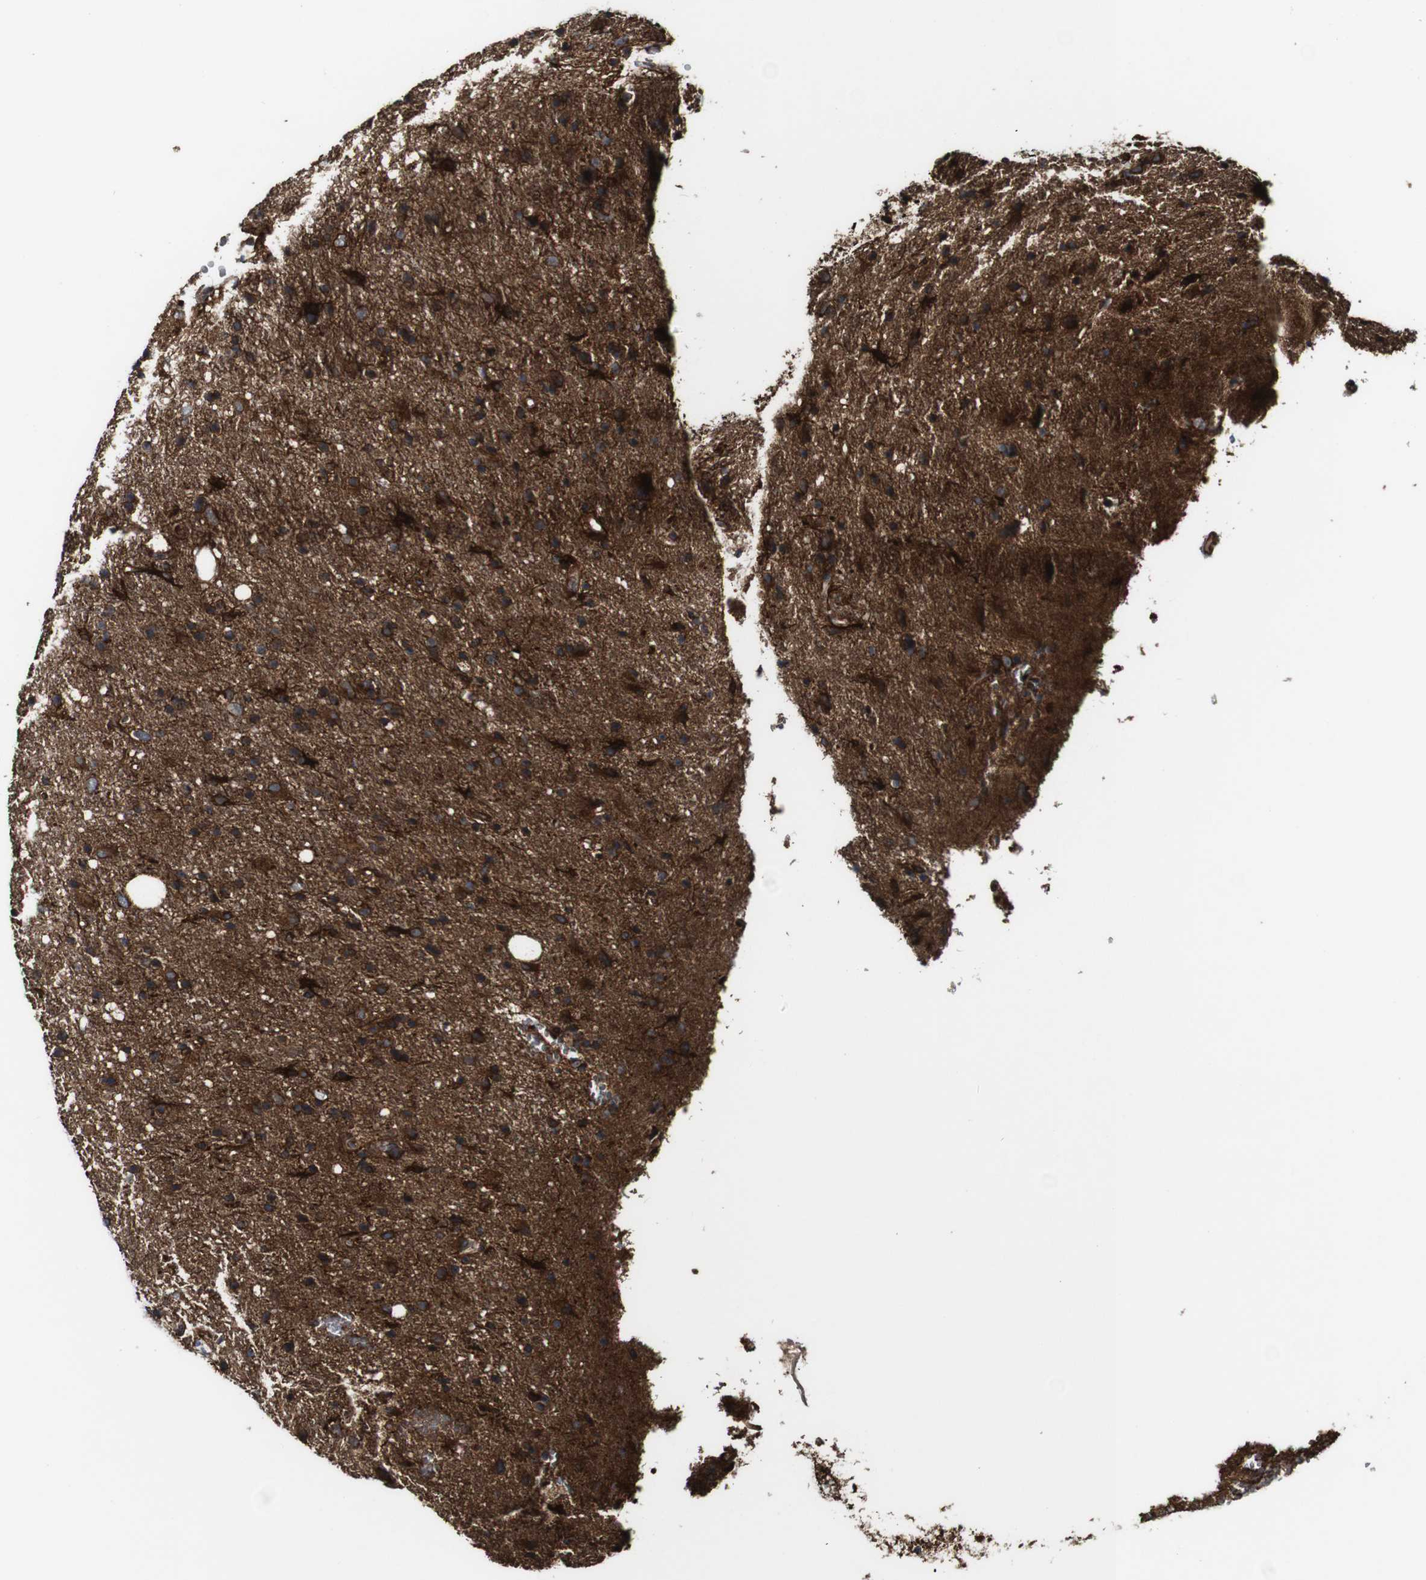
{"staining": {"intensity": "strong", "quantity": "25%-75%", "location": "cytoplasmic/membranous"}, "tissue": "glioma", "cell_type": "Tumor cells", "image_type": "cancer", "snomed": [{"axis": "morphology", "description": "Glioma, malignant, Low grade"}, {"axis": "topography", "description": "Brain"}], "caption": "The immunohistochemical stain highlights strong cytoplasmic/membranous expression in tumor cells of low-grade glioma (malignant) tissue. (DAB (3,3'-diaminobenzidine) IHC, brown staining for protein, blue staining for nuclei).", "gene": "TNIK", "patient": {"sex": "male", "age": 77}}